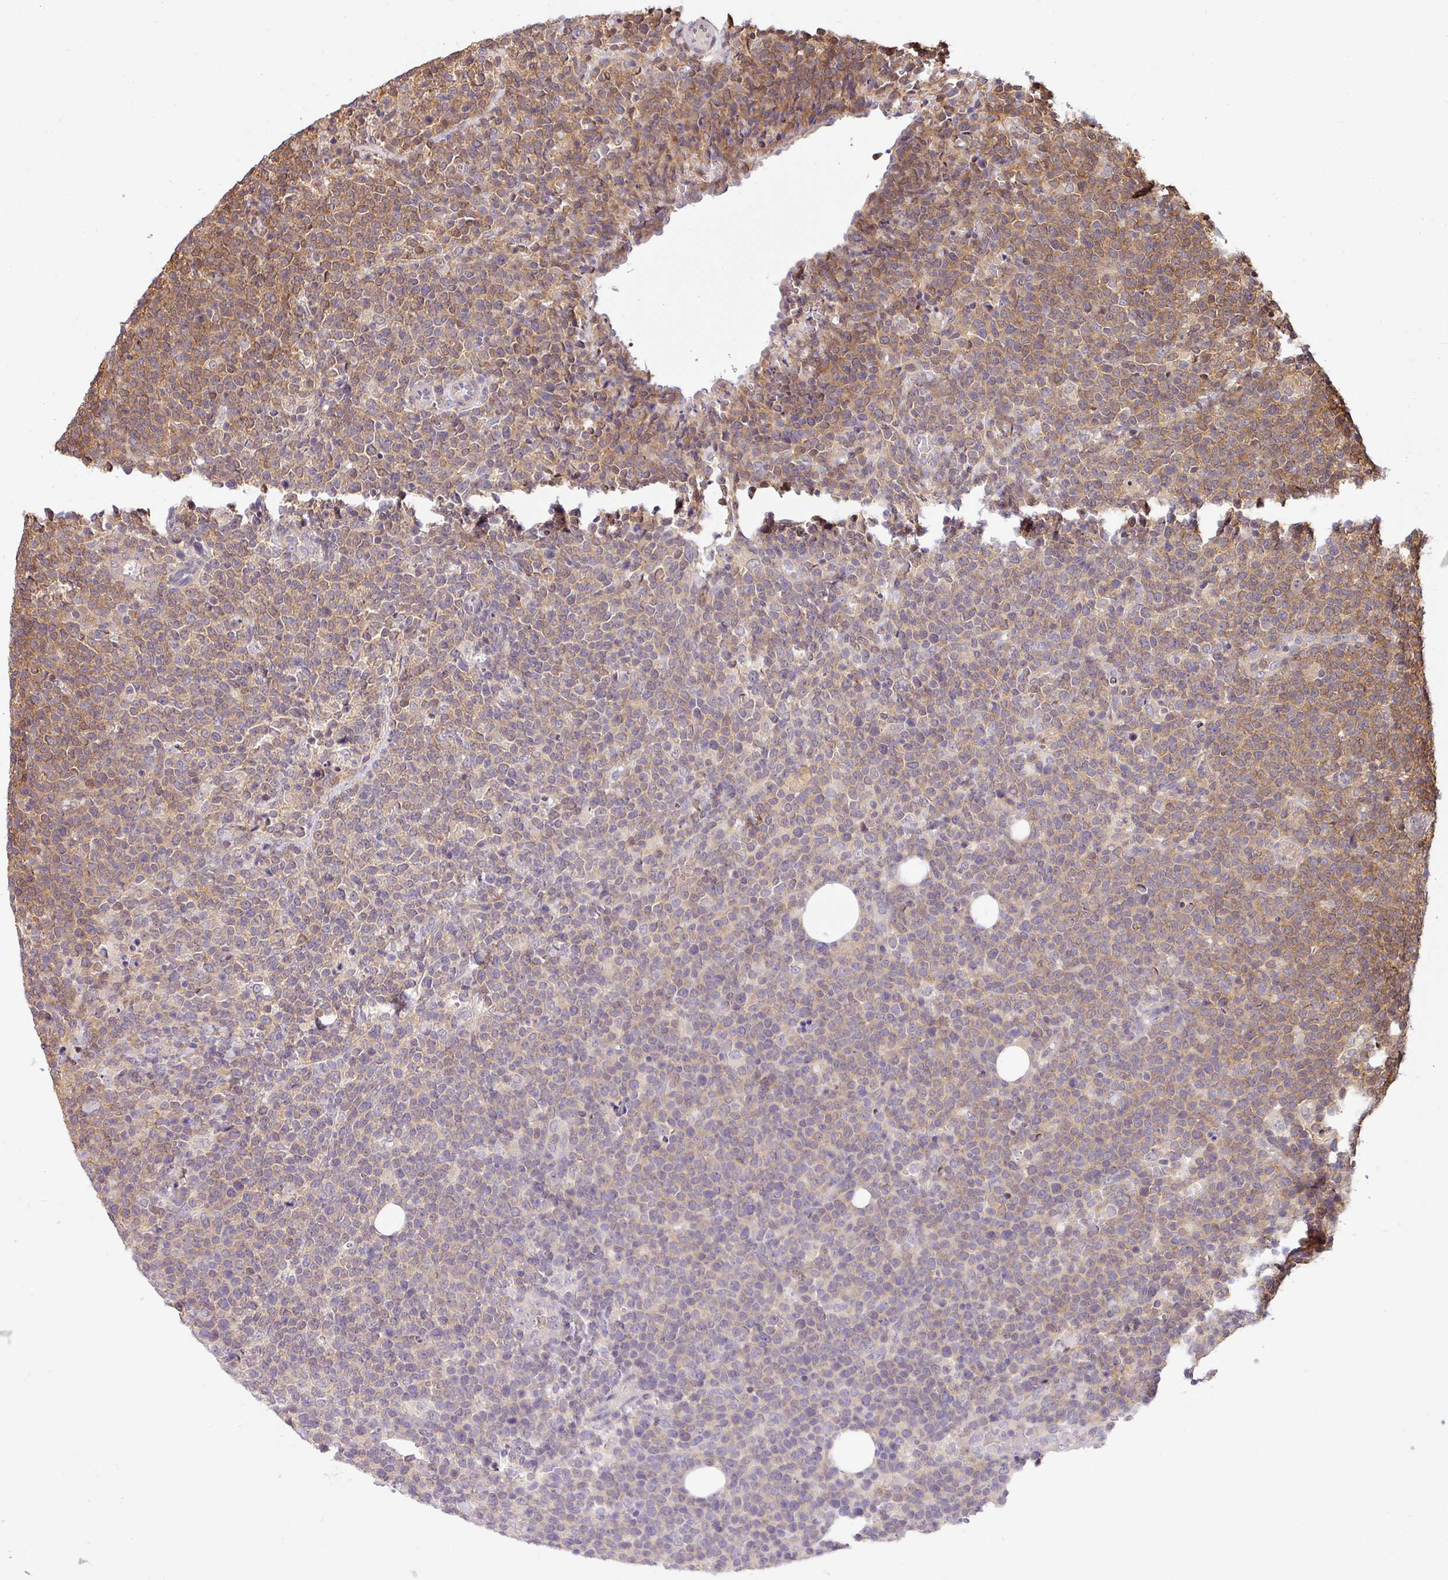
{"staining": {"intensity": "weak", "quantity": "25%-75%", "location": "cytoplasmic/membranous"}, "tissue": "lymphoma", "cell_type": "Tumor cells", "image_type": "cancer", "snomed": [{"axis": "morphology", "description": "Malignant lymphoma, non-Hodgkin's type, High grade"}, {"axis": "topography", "description": "Lymph node"}], "caption": "Immunohistochemical staining of malignant lymphoma, non-Hodgkin's type (high-grade) shows low levels of weak cytoplasmic/membranous expression in about 25%-75% of tumor cells. (DAB IHC, brown staining for protein, blue staining for nuclei).", "gene": "SHB", "patient": {"sex": "male", "age": 61}}